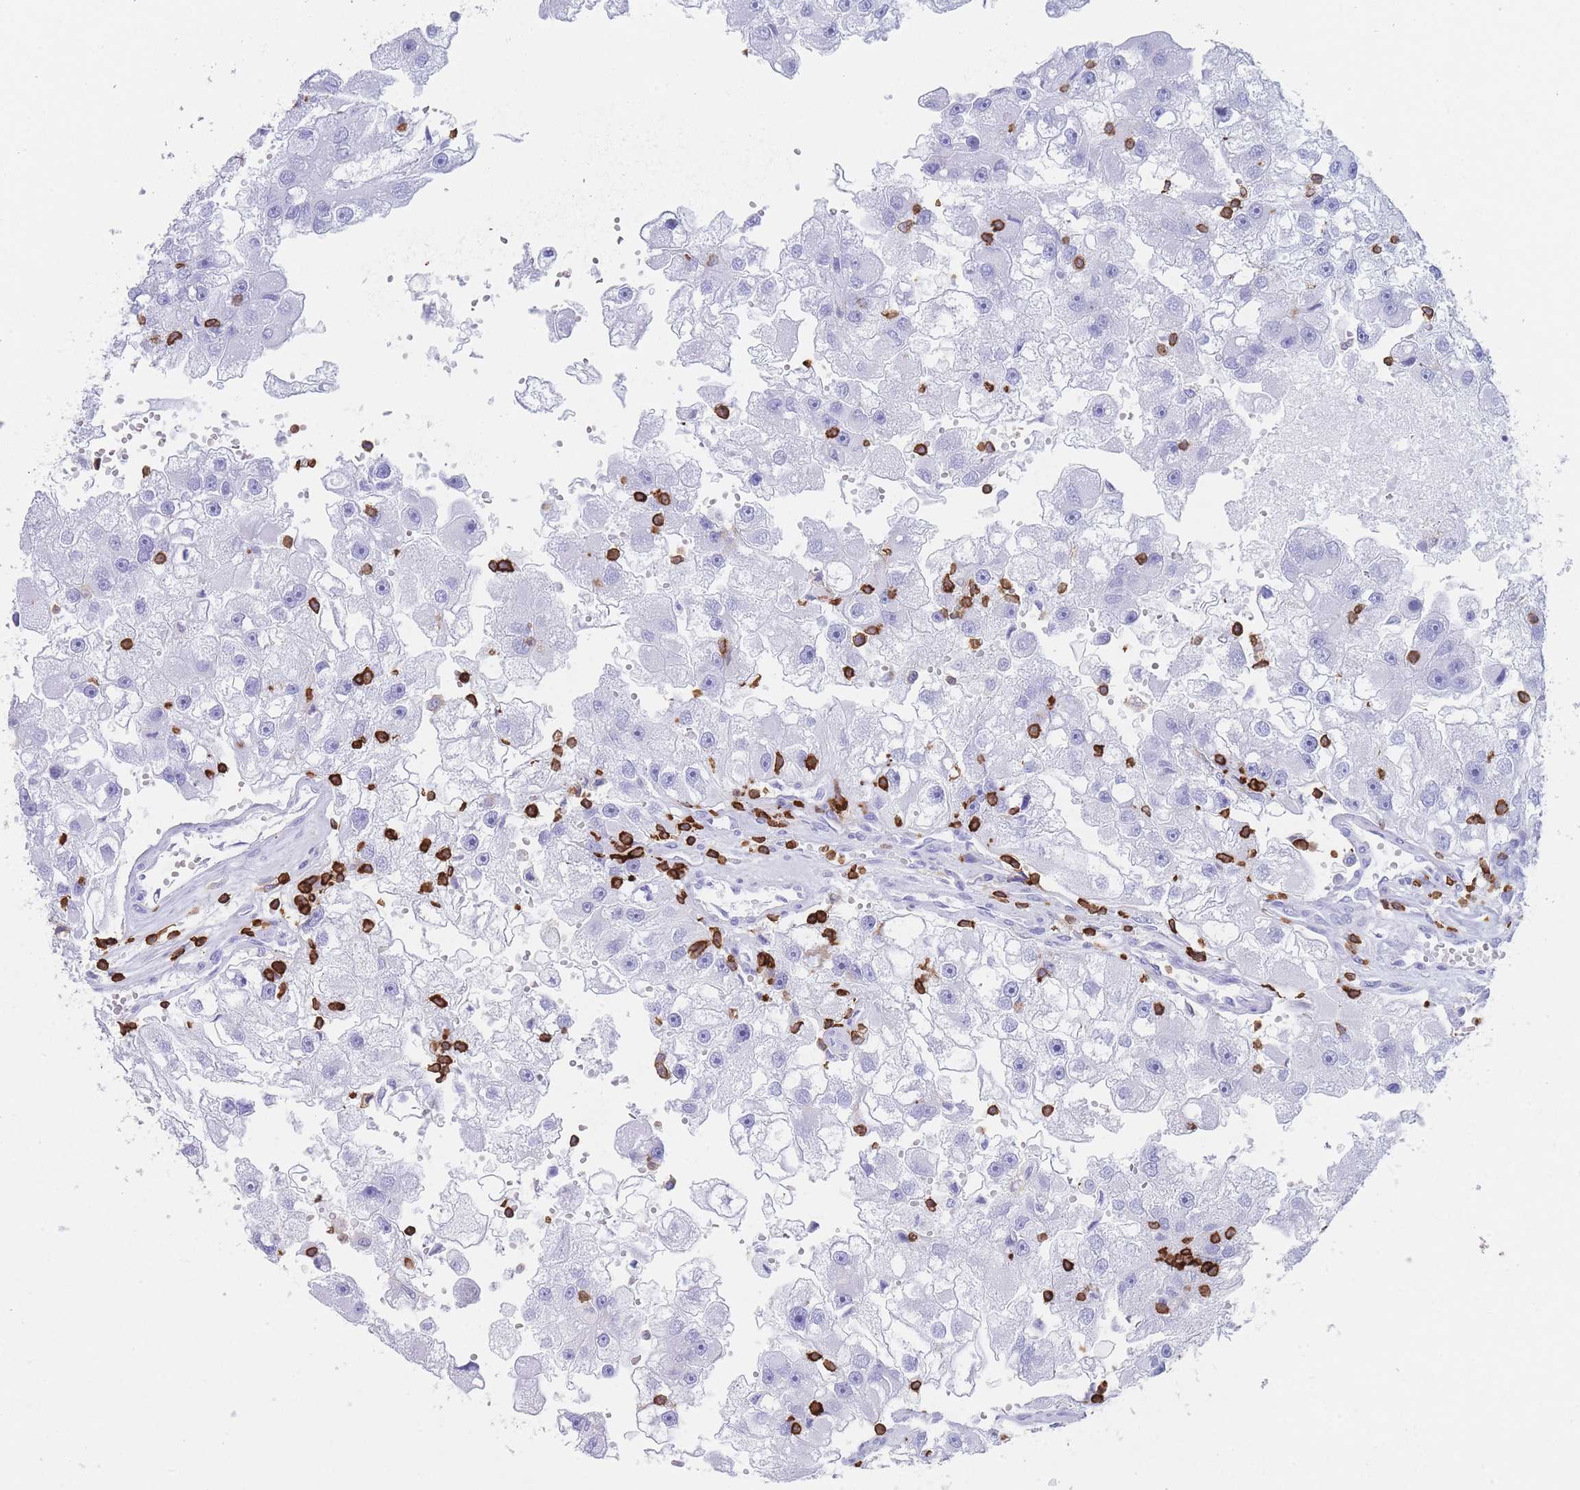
{"staining": {"intensity": "negative", "quantity": "none", "location": "none"}, "tissue": "renal cancer", "cell_type": "Tumor cells", "image_type": "cancer", "snomed": [{"axis": "morphology", "description": "Adenocarcinoma, NOS"}, {"axis": "topography", "description": "Kidney"}], "caption": "Micrograph shows no protein expression in tumor cells of renal adenocarcinoma tissue.", "gene": "CORO1A", "patient": {"sex": "male", "age": 63}}